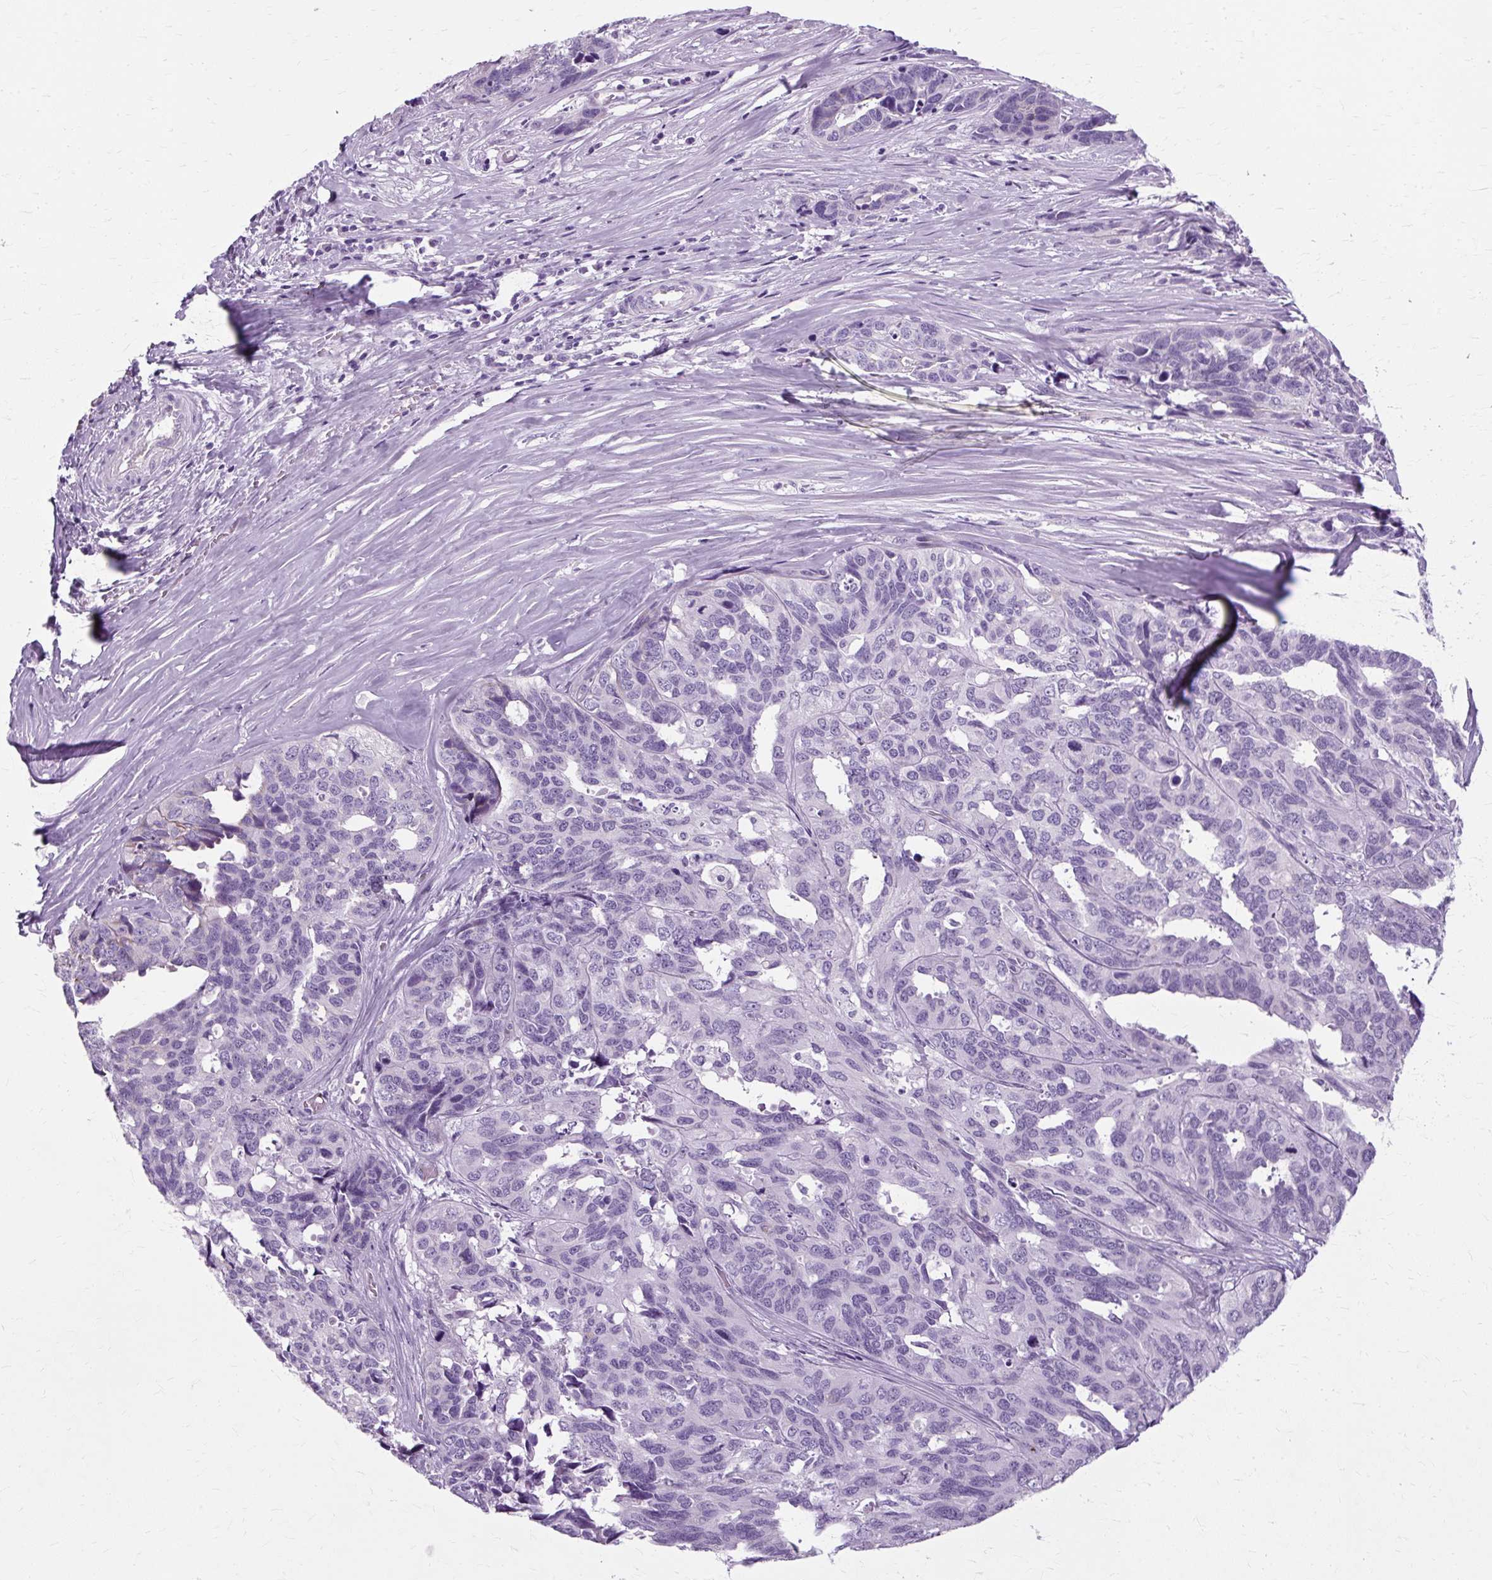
{"staining": {"intensity": "negative", "quantity": "none", "location": "none"}, "tissue": "ovarian cancer", "cell_type": "Tumor cells", "image_type": "cancer", "snomed": [{"axis": "morphology", "description": "Cystadenocarcinoma, serous, NOS"}, {"axis": "topography", "description": "Ovary"}], "caption": "A high-resolution image shows immunohistochemistry (IHC) staining of ovarian cancer (serous cystadenocarcinoma), which demonstrates no significant expression in tumor cells. (Stains: DAB (3,3'-diaminobenzidine) immunohistochemistry (IHC) with hematoxylin counter stain, Microscopy: brightfield microscopy at high magnification).", "gene": "TMEM89", "patient": {"sex": "female", "age": 64}}